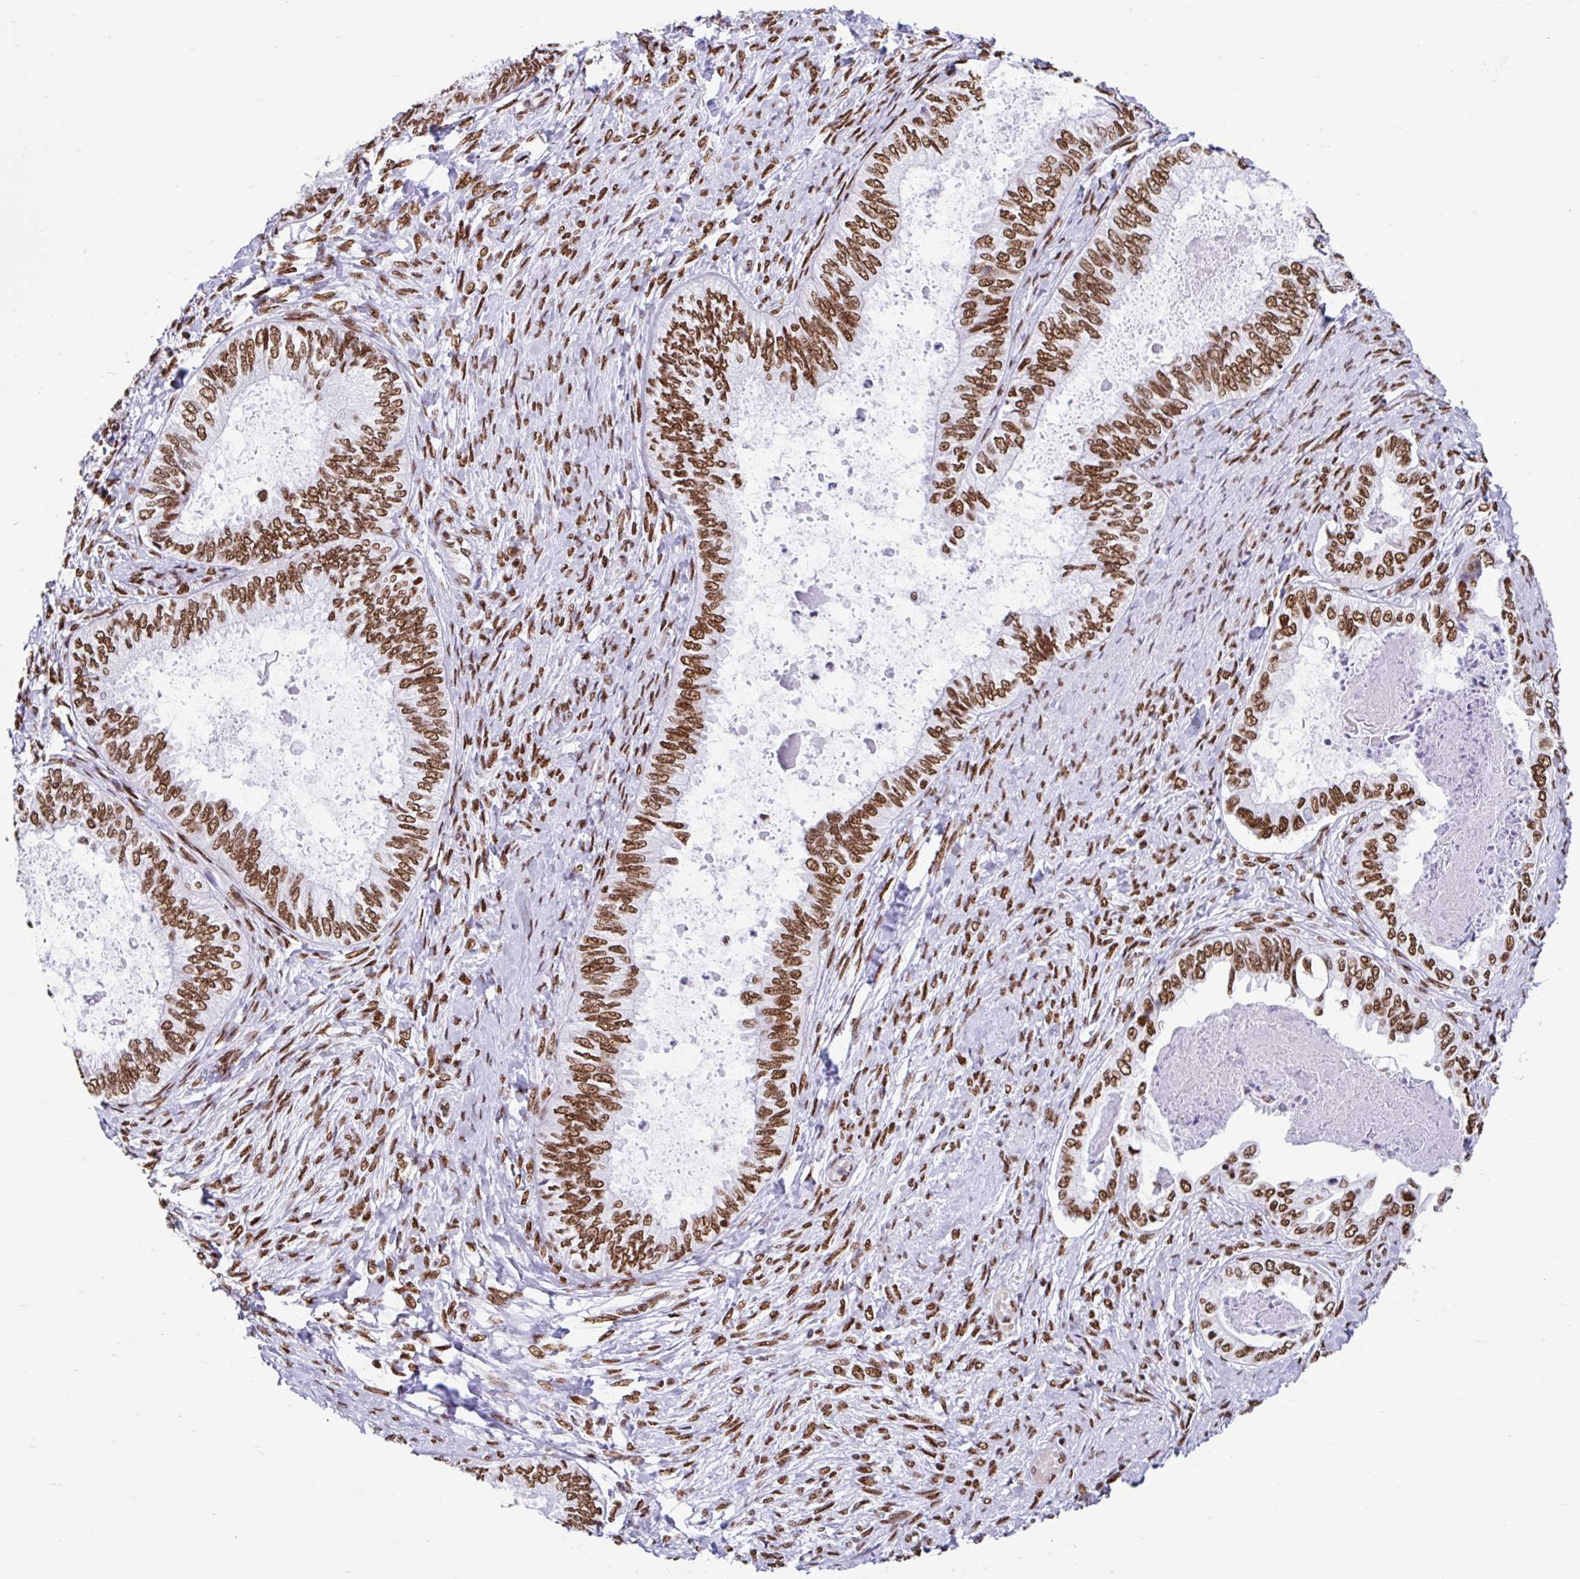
{"staining": {"intensity": "strong", "quantity": ">75%", "location": "nuclear"}, "tissue": "ovarian cancer", "cell_type": "Tumor cells", "image_type": "cancer", "snomed": [{"axis": "morphology", "description": "Carcinoma, endometroid"}, {"axis": "topography", "description": "Ovary"}], "caption": "Human ovarian endometroid carcinoma stained with a brown dye reveals strong nuclear positive expression in about >75% of tumor cells.", "gene": "KHDRBS1", "patient": {"sex": "female", "age": 70}}